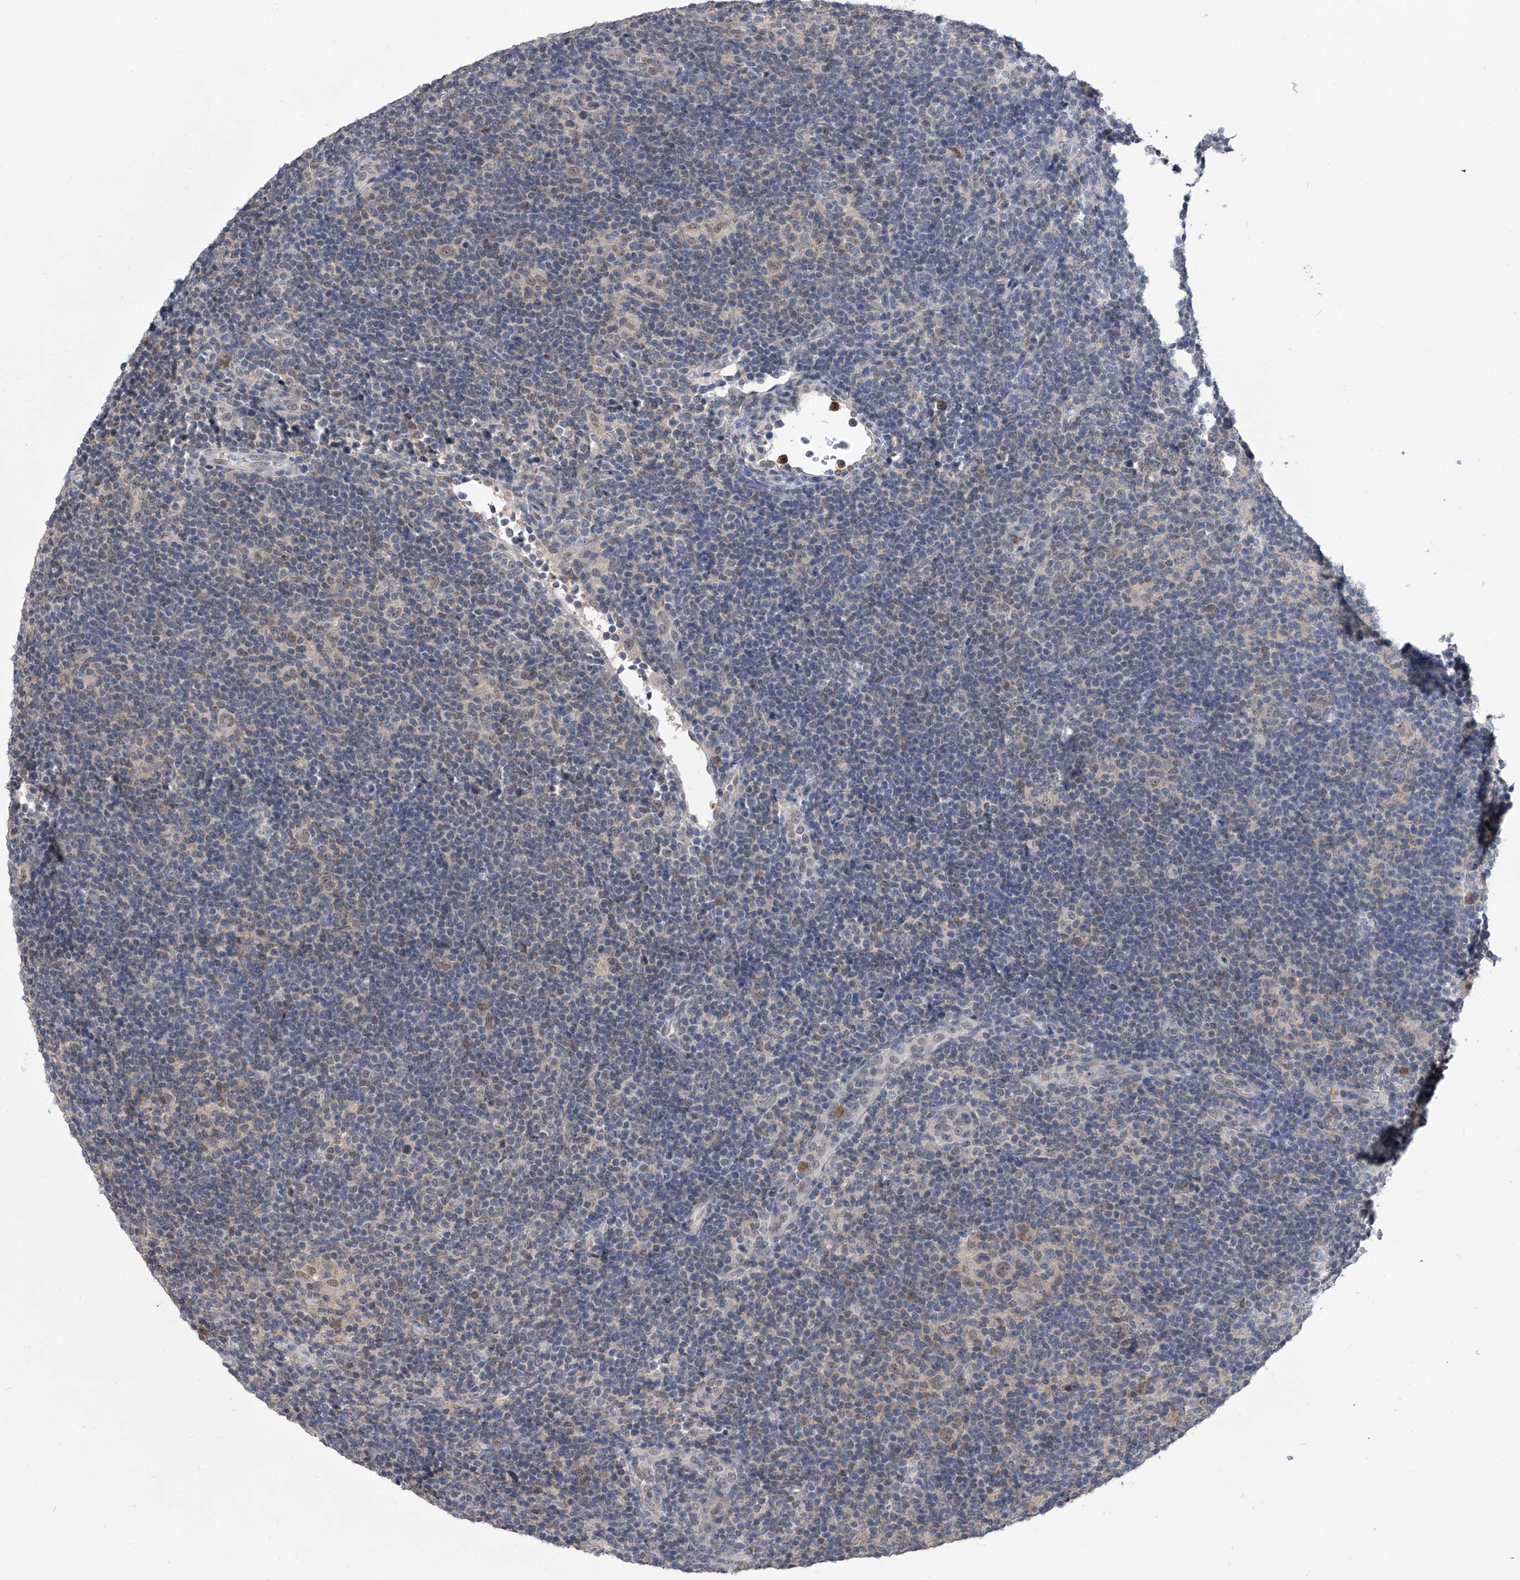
{"staining": {"intensity": "weak", "quantity": "25%-75%", "location": "nuclear"}, "tissue": "lymphoma", "cell_type": "Tumor cells", "image_type": "cancer", "snomed": [{"axis": "morphology", "description": "Hodgkin's disease, NOS"}, {"axis": "topography", "description": "Lymph node"}], "caption": "A brown stain labels weak nuclear staining of a protein in human lymphoma tumor cells.", "gene": "BHLHE23", "patient": {"sex": "female", "age": 57}}